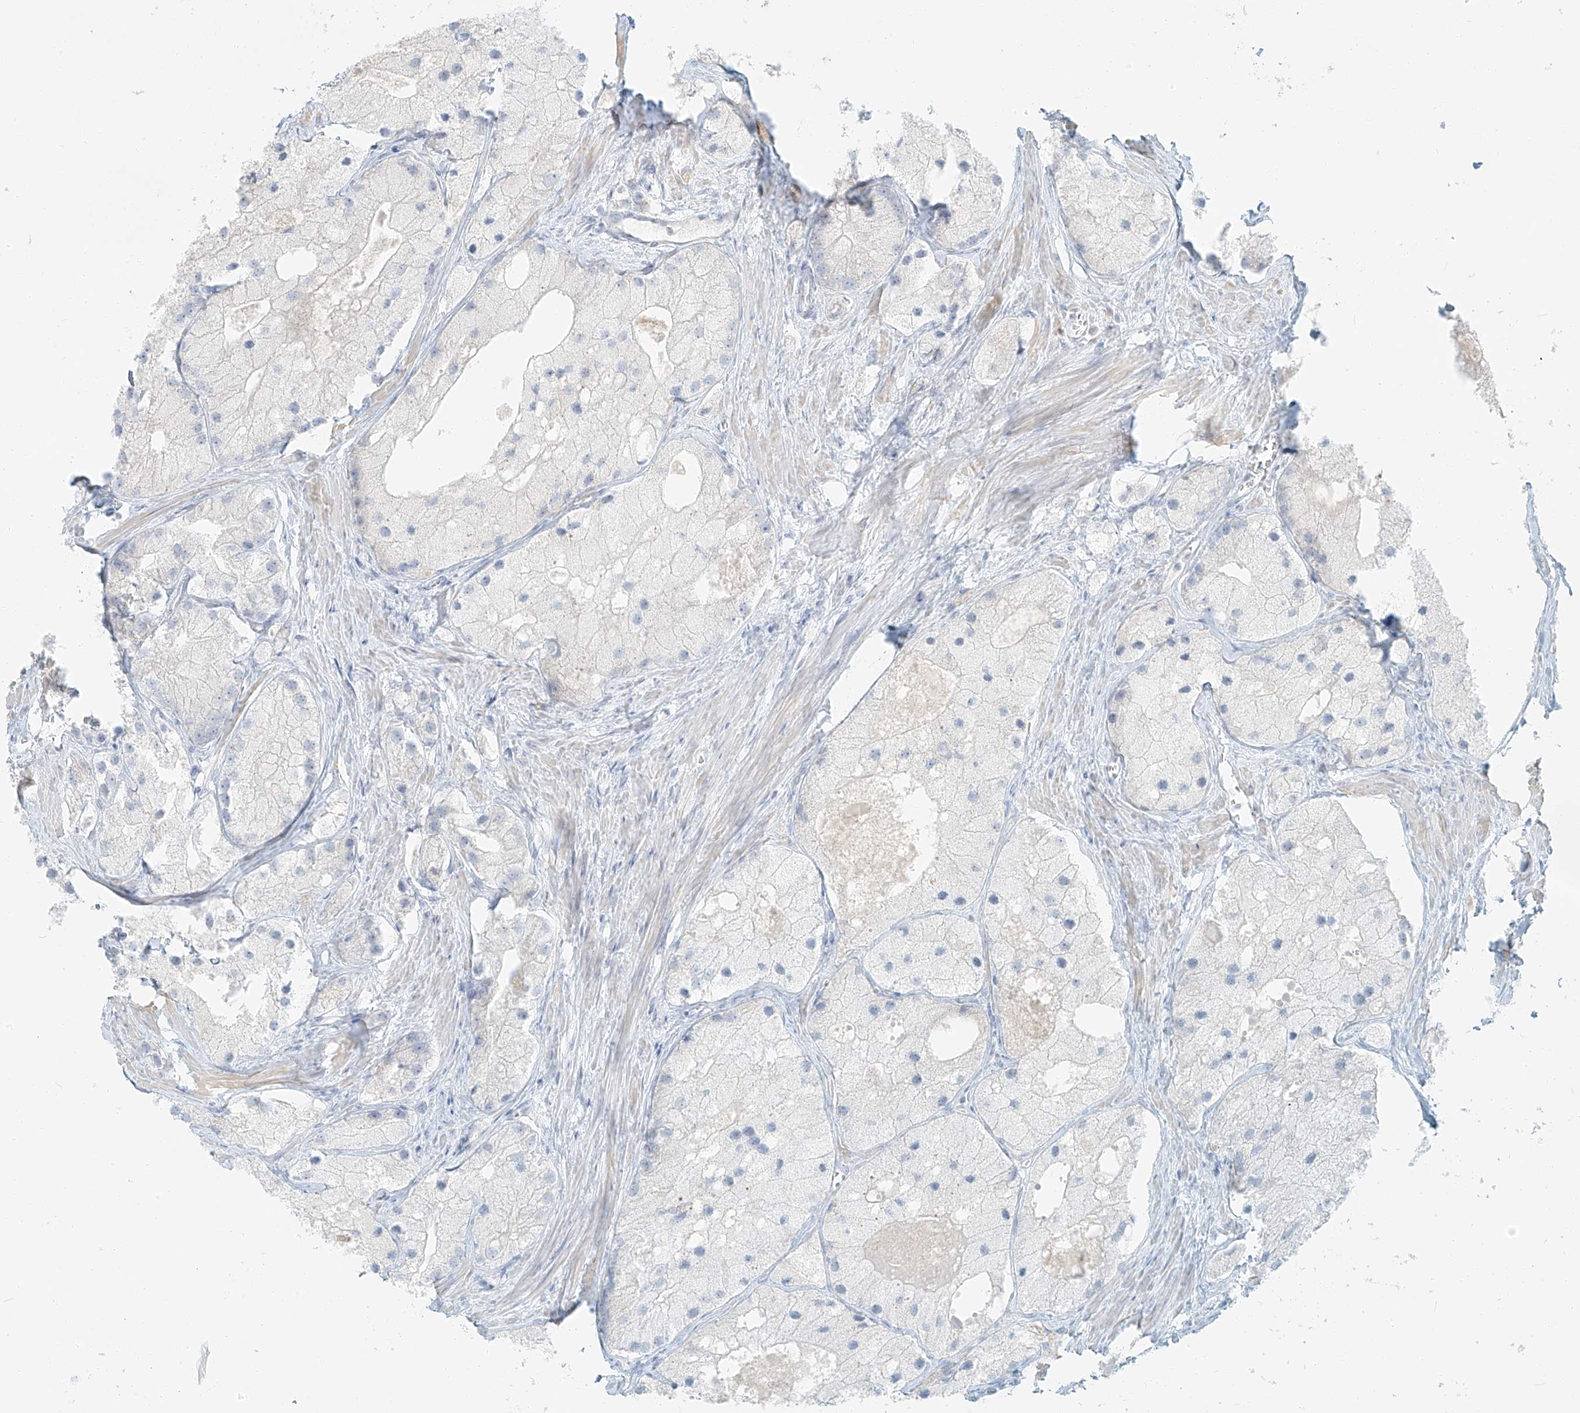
{"staining": {"intensity": "negative", "quantity": "none", "location": "none"}, "tissue": "prostate cancer", "cell_type": "Tumor cells", "image_type": "cancer", "snomed": [{"axis": "morphology", "description": "Adenocarcinoma, Low grade"}, {"axis": "topography", "description": "Prostate"}], "caption": "The photomicrograph demonstrates no staining of tumor cells in prostate cancer. Nuclei are stained in blue.", "gene": "PGC", "patient": {"sex": "male", "age": 69}}